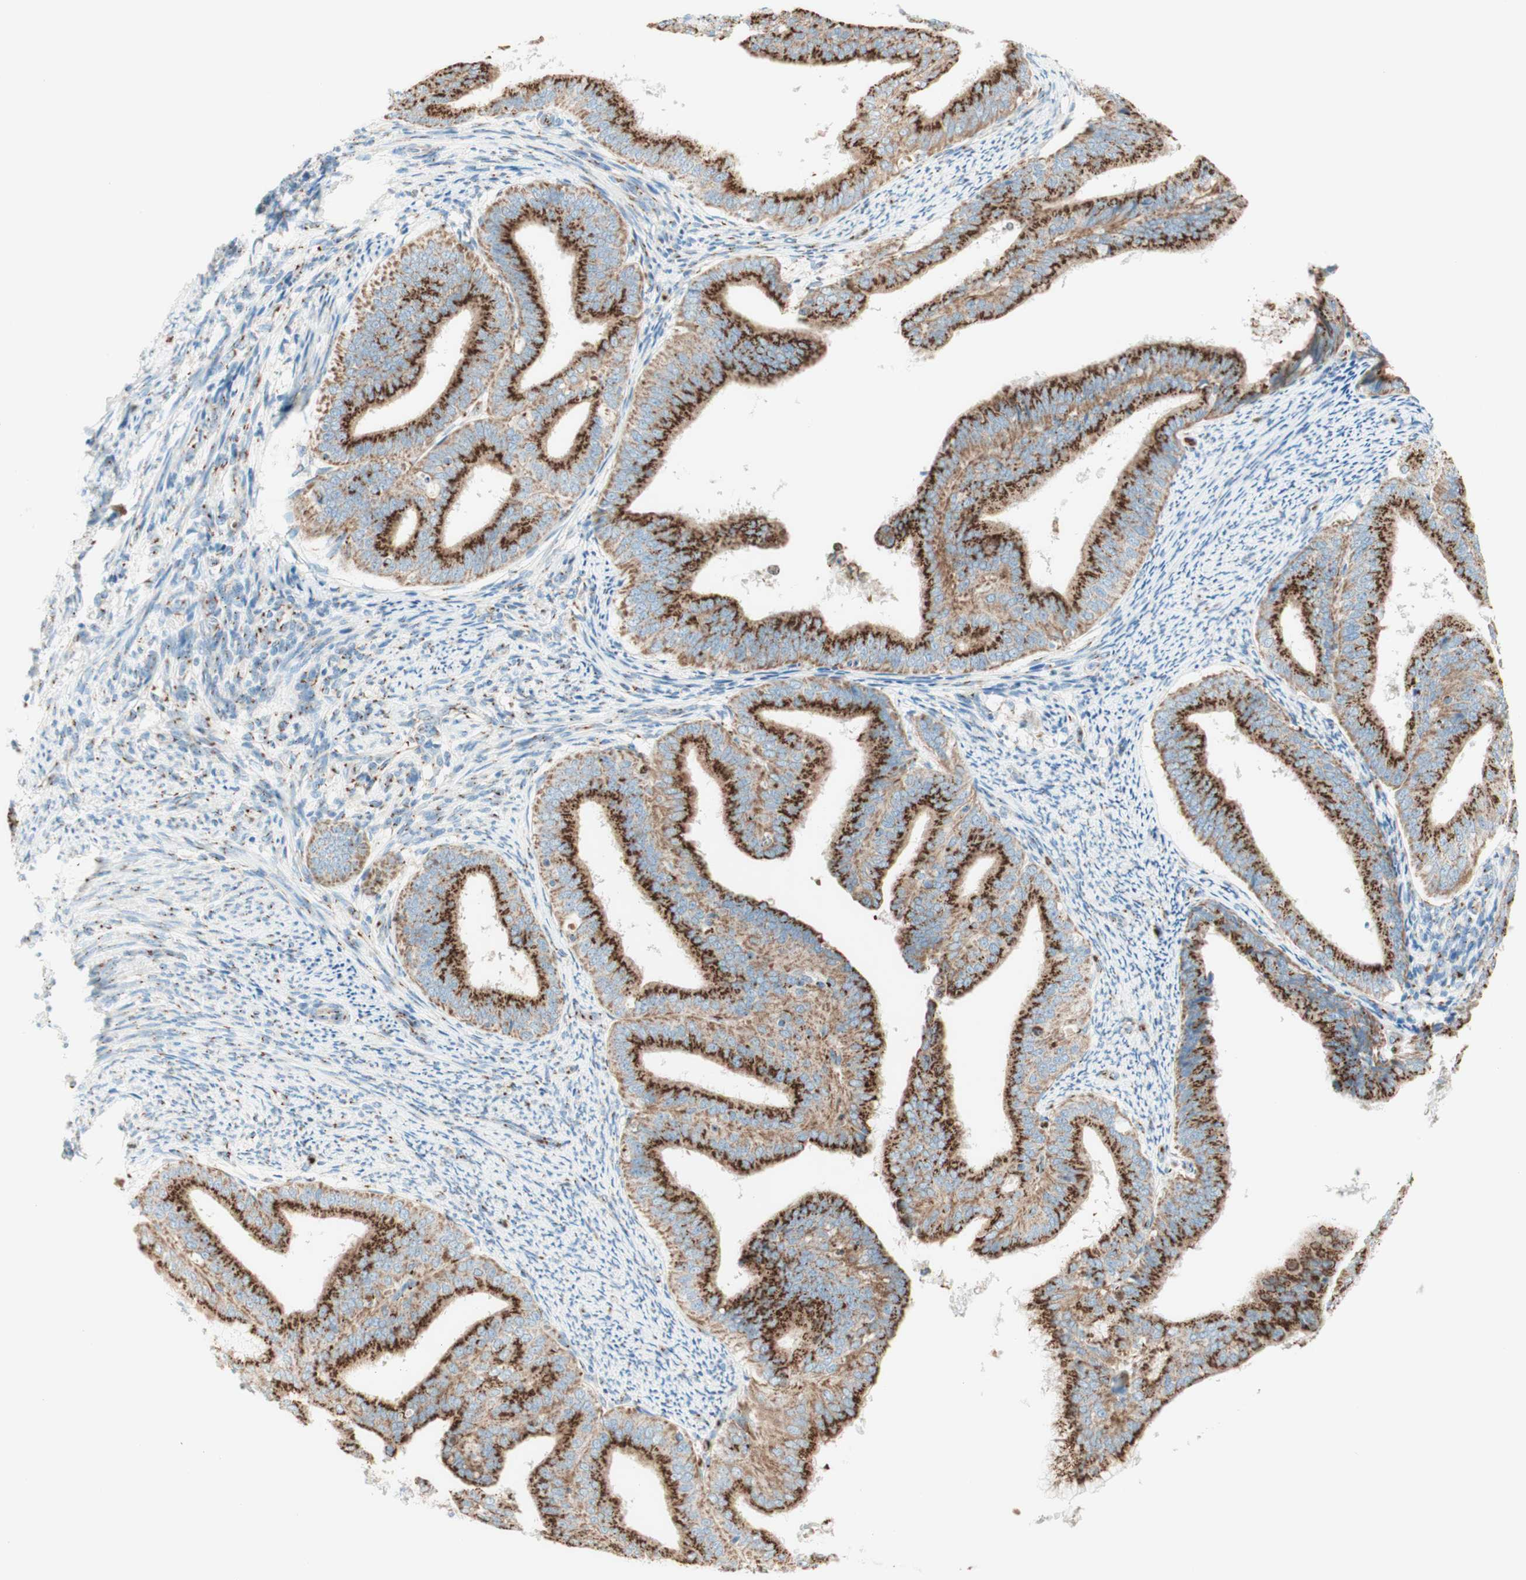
{"staining": {"intensity": "strong", "quantity": ">75%", "location": "cytoplasmic/membranous"}, "tissue": "endometrial cancer", "cell_type": "Tumor cells", "image_type": "cancer", "snomed": [{"axis": "morphology", "description": "Adenocarcinoma, NOS"}, {"axis": "topography", "description": "Endometrium"}], "caption": "Endometrial cancer (adenocarcinoma) tissue demonstrates strong cytoplasmic/membranous staining in about >75% of tumor cells, visualized by immunohistochemistry.", "gene": "GOLGB1", "patient": {"sex": "female", "age": 63}}